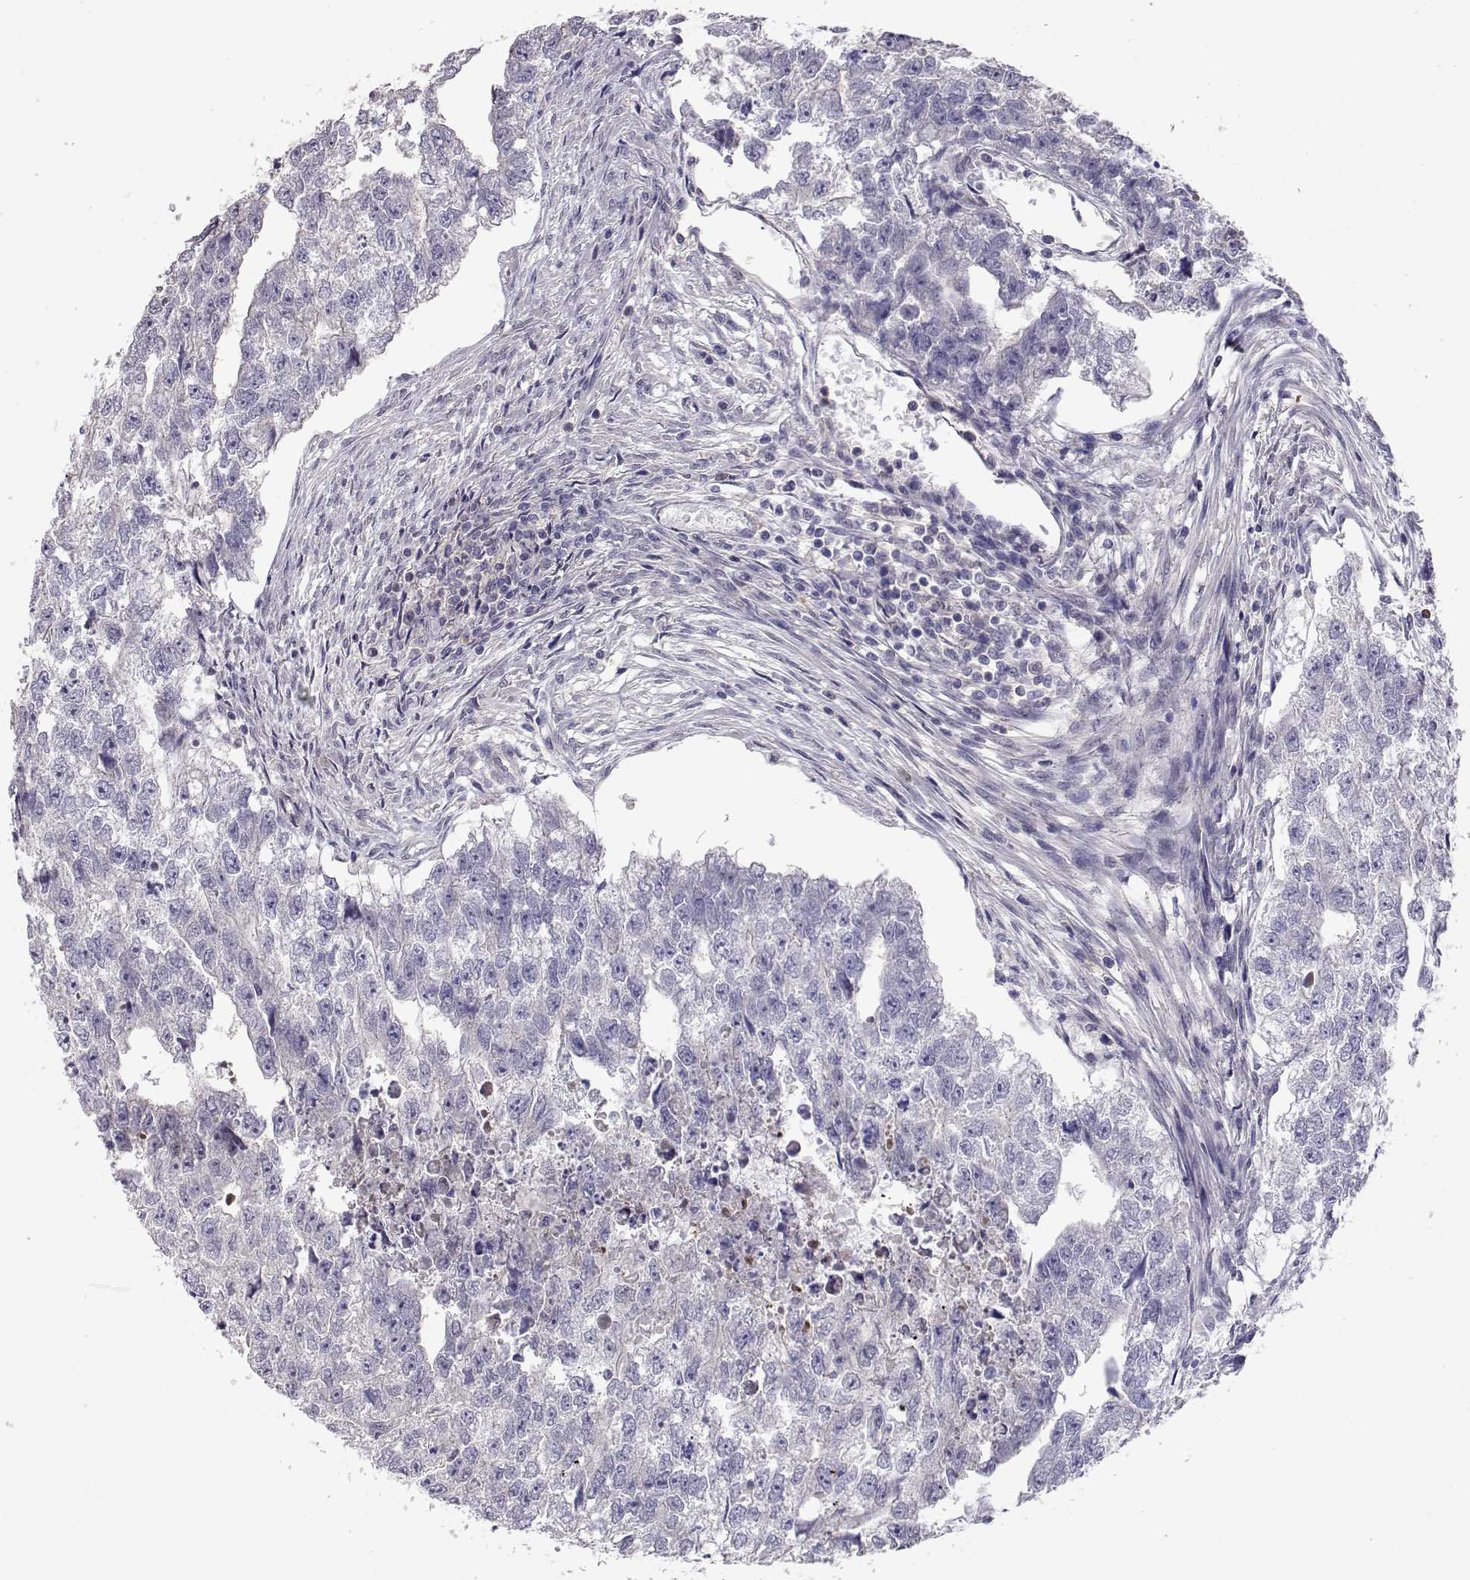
{"staining": {"intensity": "negative", "quantity": "none", "location": "none"}, "tissue": "testis cancer", "cell_type": "Tumor cells", "image_type": "cancer", "snomed": [{"axis": "morphology", "description": "Carcinoma, Embryonal, NOS"}, {"axis": "morphology", "description": "Teratoma, malignant, NOS"}, {"axis": "topography", "description": "Testis"}], "caption": "Immunohistochemical staining of human testis cancer (embryonal carcinoma) reveals no significant positivity in tumor cells. (DAB immunohistochemistry (IHC) with hematoxylin counter stain).", "gene": "NCAM2", "patient": {"sex": "male", "age": 44}}